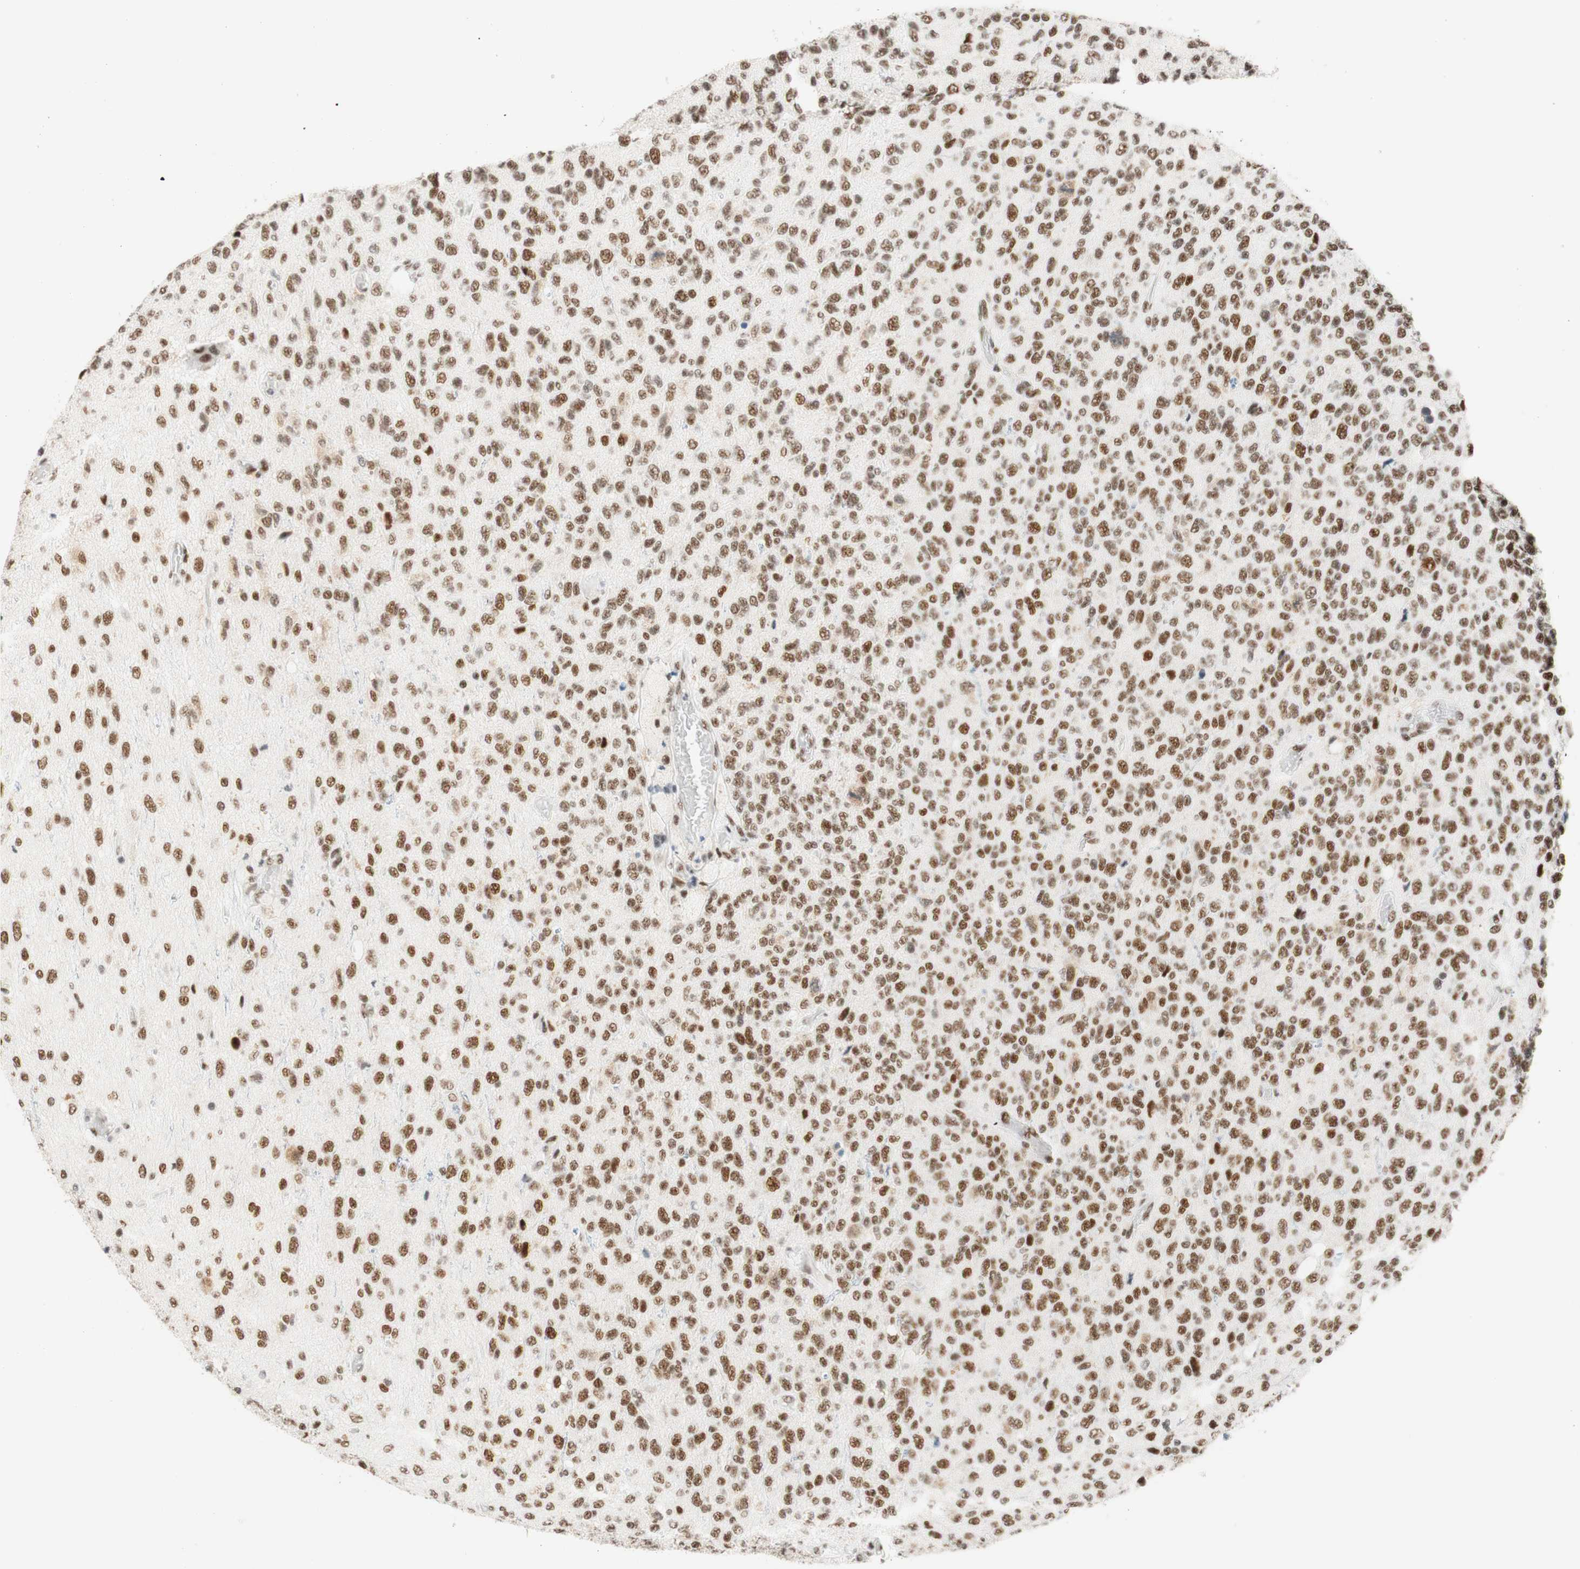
{"staining": {"intensity": "moderate", "quantity": ">75%", "location": "nuclear"}, "tissue": "glioma", "cell_type": "Tumor cells", "image_type": "cancer", "snomed": [{"axis": "morphology", "description": "Glioma, malignant, High grade"}, {"axis": "topography", "description": "pancreas cauda"}], "caption": "The photomicrograph displays immunohistochemical staining of high-grade glioma (malignant). There is moderate nuclear expression is seen in about >75% of tumor cells.", "gene": "RNF20", "patient": {"sex": "male", "age": 60}}